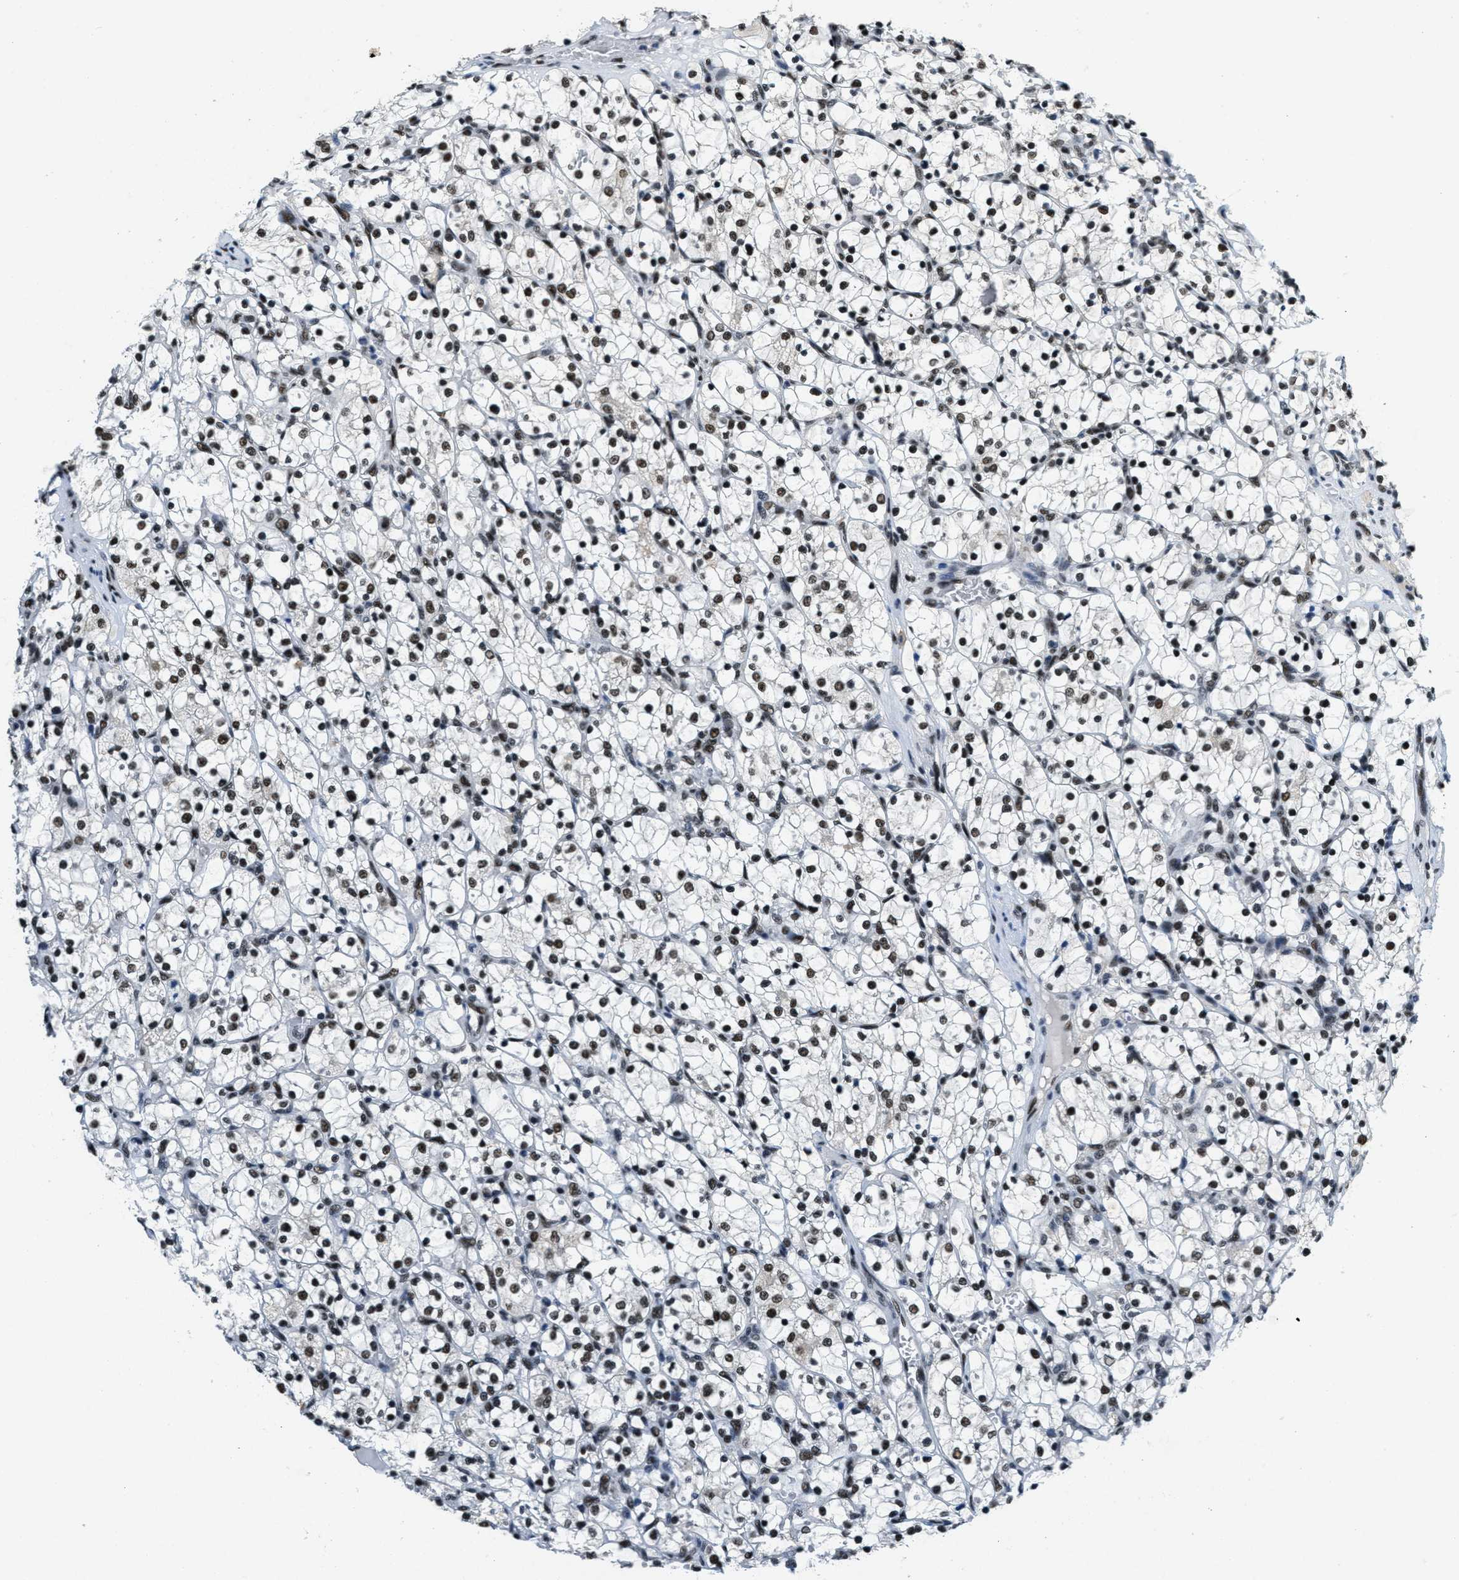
{"staining": {"intensity": "strong", "quantity": ">75%", "location": "nuclear"}, "tissue": "renal cancer", "cell_type": "Tumor cells", "image_type": "cancer", "snomed": [{"axis": "morphology", "description": "Adenocarcinoma, NOS"}, {"axis": "topography", "description": "Kidney"}], "caption": "Protein staining exhibits strong nuclear expression in approximately >75% of tumor cells in renal adenocarcinoma. (Stains: DAB (3,3'-diaminobenzidine) in brown, nuclei in blue, Microscopy: brightfield microscopy at high magnification).", "gene": "SSB", "patient": {"sex": "female", "age": 69}}